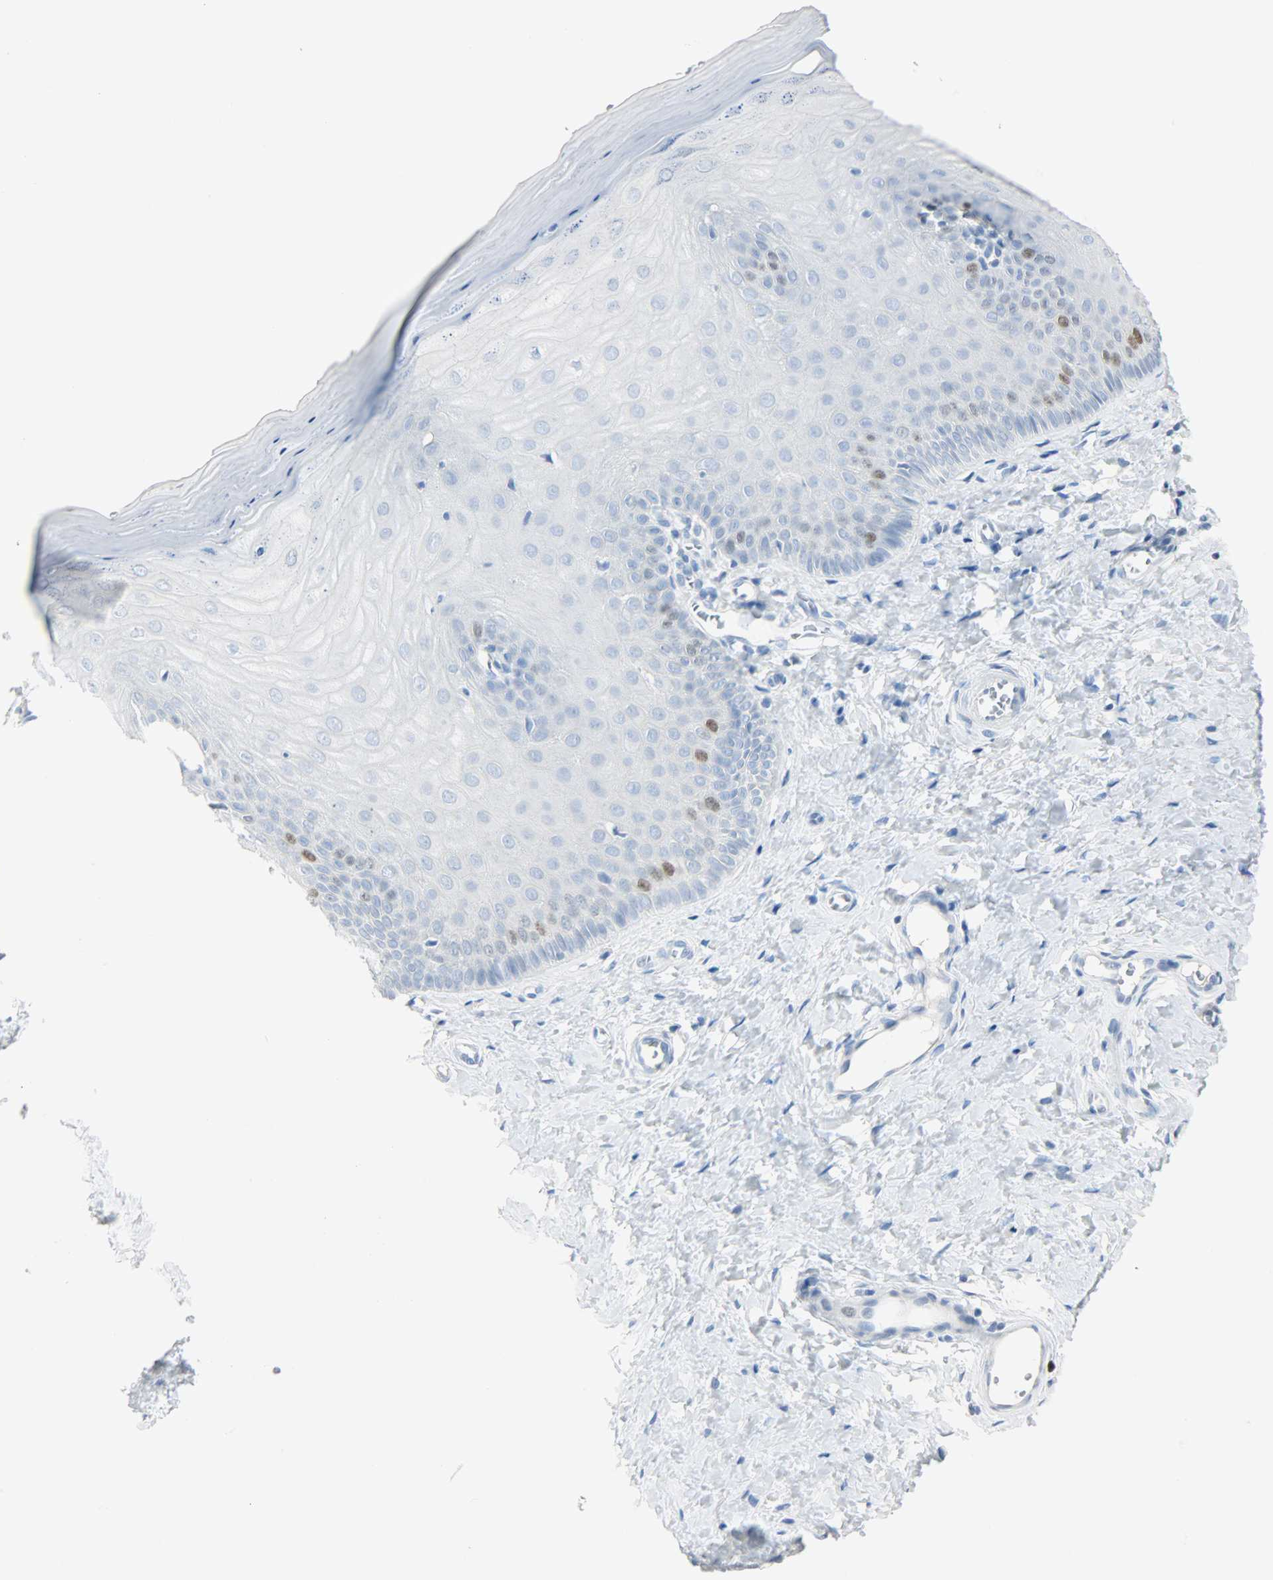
{"staining": {"intensity": "negative", "quantity": "none", "location": "none"}, "tissue": "cervix", "cell_type": "Glandular cells", "image_type": "normal", "snomed": [{"axis": "morphology", "description": "Normal tissue, NOS"}, {"axis": "topography", "description": "Cervix"}], "caption": "Immunohistochemistry photomicrograph of benign human cervix stained for a protein (brown), which exhibits no staining in glandular cells.", "gene": "HELLS", "patient": {"sex": "female", "age": 55}}